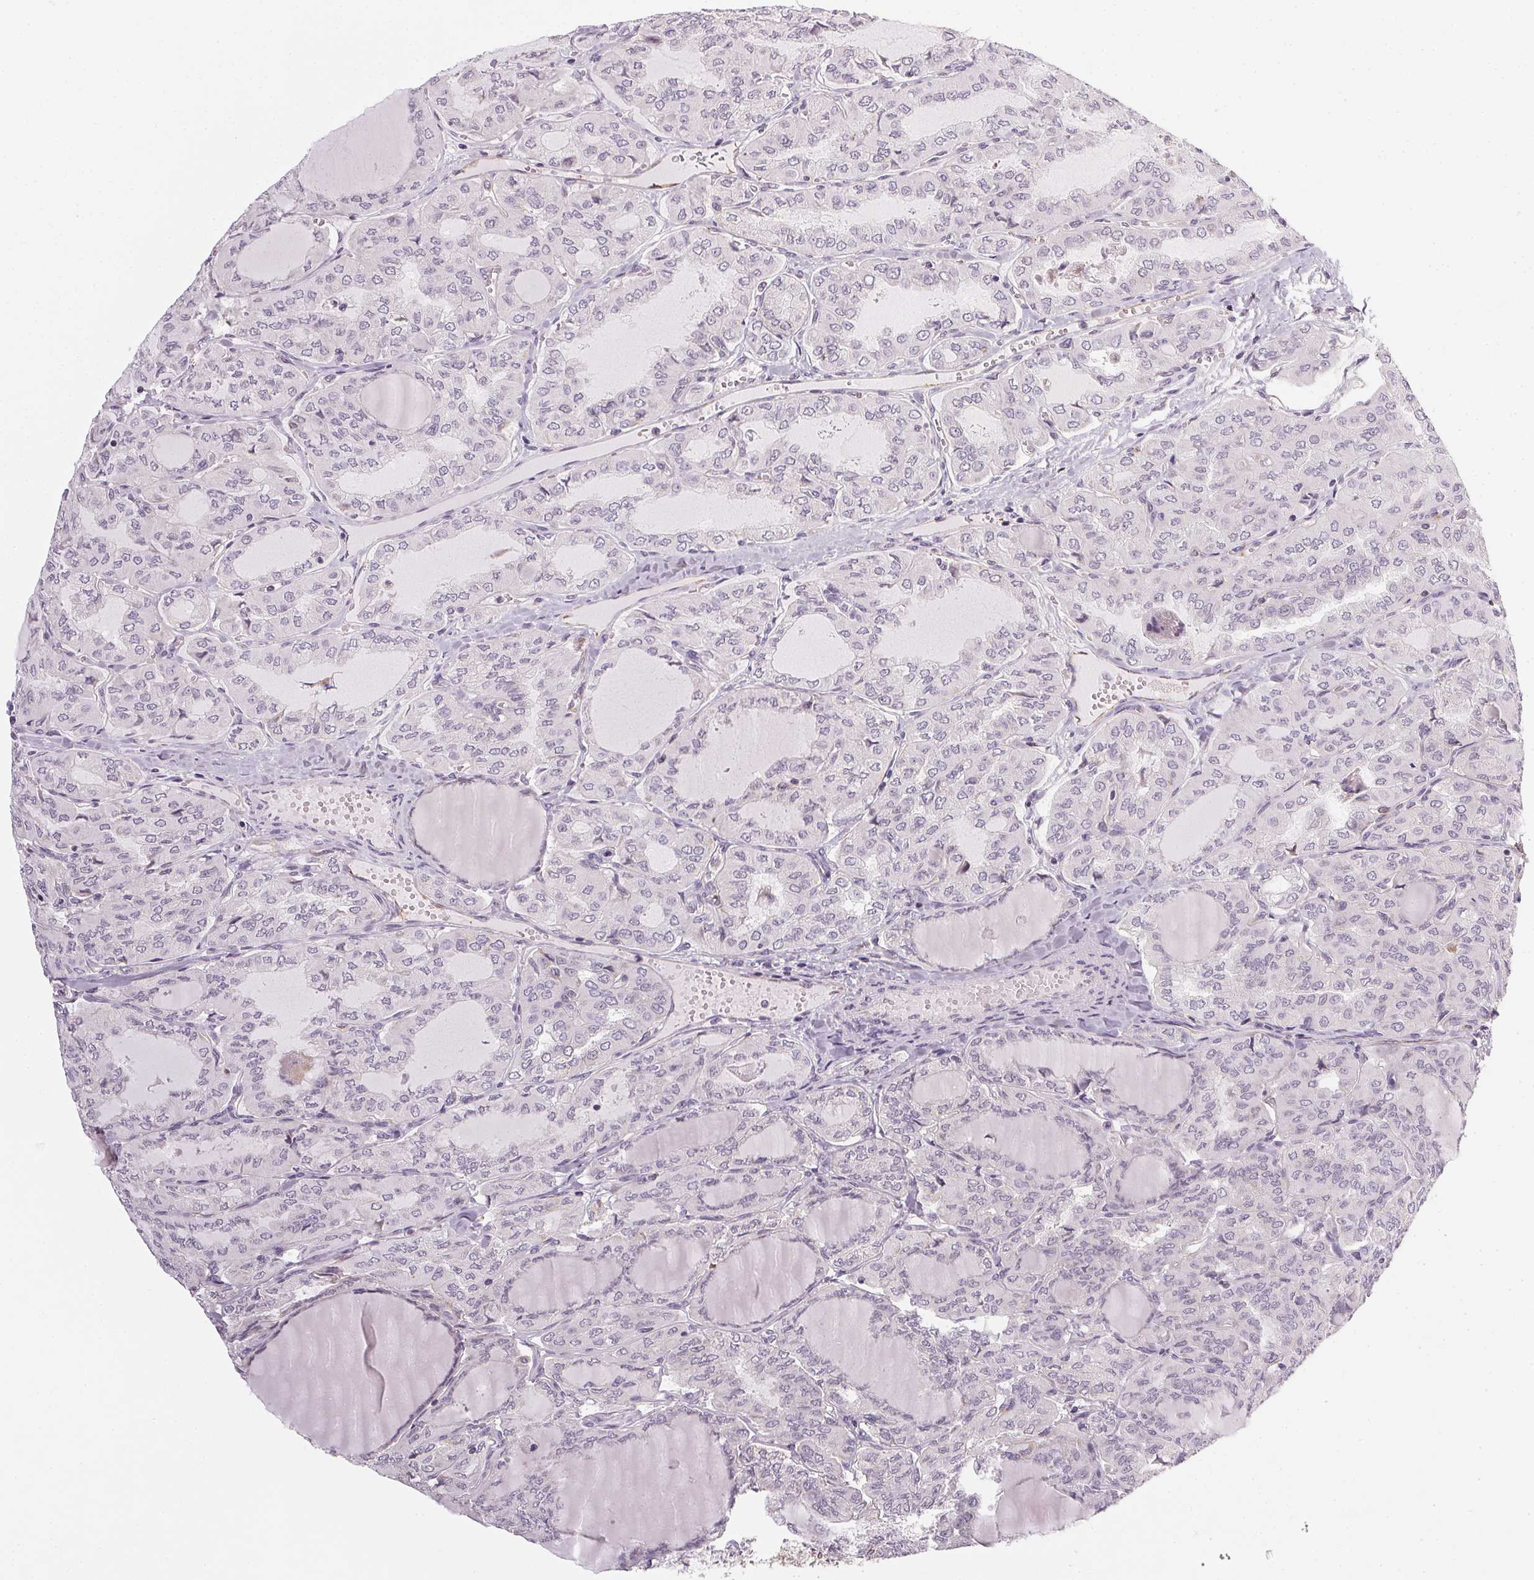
{"staining": {"intensity": "negative", "quantity": "none", "location": "none"}, "tissue": "thyroid cancer", "cell_type": "Tumor cells", "image_type": "cancer", "snomed": [{"axis": "morphology", "description": "Papillary adenocarcinoma, NOS"}, {"axis": "topography", "description": "Thyroid gland"}], "caption": "DAB (3,3'-diaminobenzidine) immunohistochemical staining of human papillary adenocarcinoma (thyroid) displays no significant expression in tumor cells. Brightfield microscopy of IHC stained with DAB (brown) and hematoxylin (blue), captured at high magnification.", "gene": "NCOA4", "patient": {"sex": "male", "age": 20}}